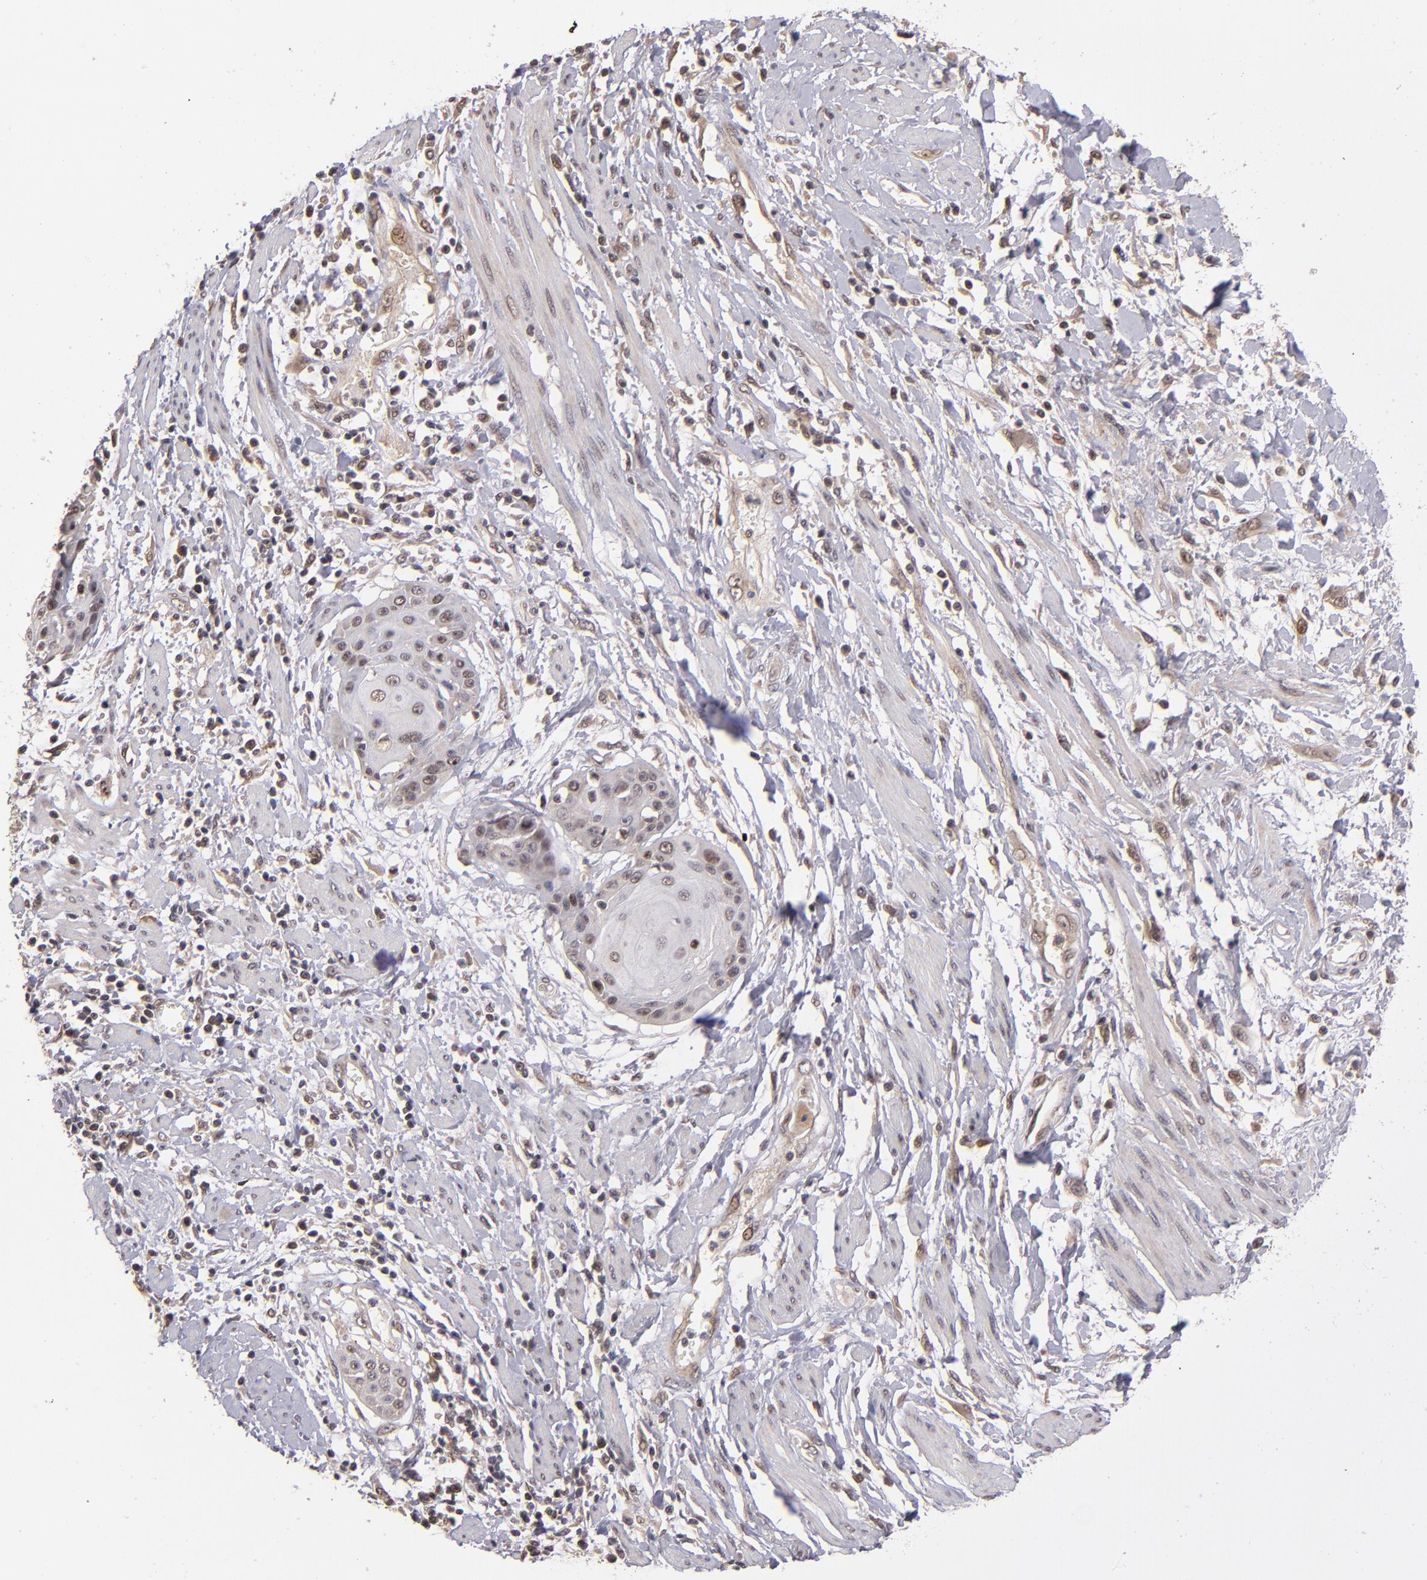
{"staining": {"intensity": "weak", "quantity": ">75%", "location": "nuclear"}, "tissue": "cervical cancer", "cell_type": "Tumor cells", "image_type": "cancer", "snomed": [{"axis": "morphology", "description": "Squamous cell carcinoma, NOS"}, {"axis": "topography", "description": "Cervix"}], "caption": "High-power microscopy captured an IHC photomicrograph of cervical cancer (squamous cell carcinoma), revealing weak nuclear expression in approximately >75% of tumor cells. (brown staining indicates protein expression, while blue staining denotes nuclei).", "gene": "ABHD12B", "patient": {"sex": "female", "age": 57}}